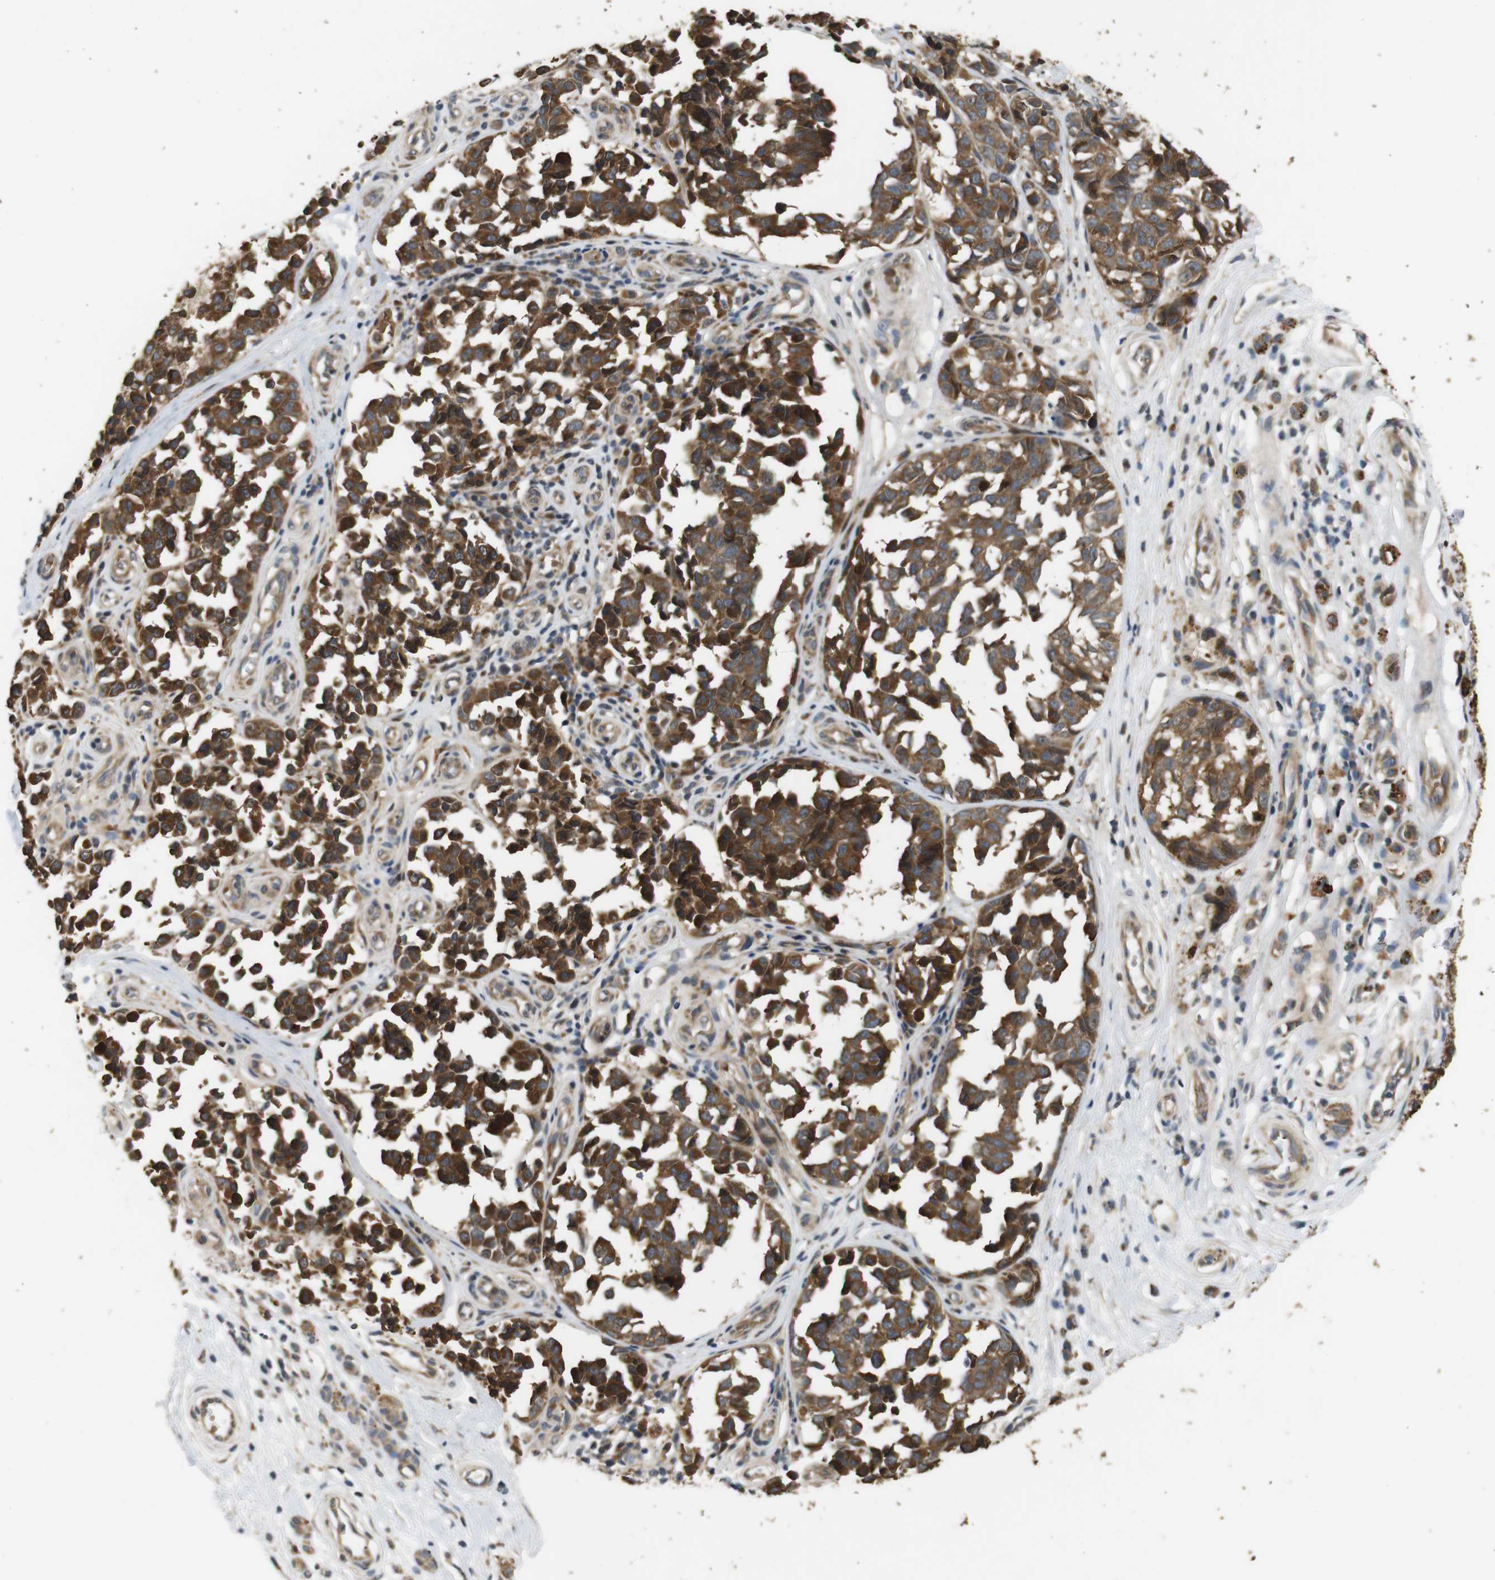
{"staining": {"intensity": "moderate", "quantity": ">75%", "location": "cytoplasmic/membranous"}, "tissue": "melanoma", "cell_type": "Tumor cells", "image_type": "cancer", "snomed": [{"axis": "morphology", "description": "Malignant melanoma, NOS"}, {"axis": "topography", "description": "Skin"}], "caption": "The micrograph exhibits staining of malignant melanoma, revealing moderate cytoplasmic/membranous protein staining (brown color) within tumor cells.", "gene": "EPHB2", "patient": {"sex": "female", "age": 64}}